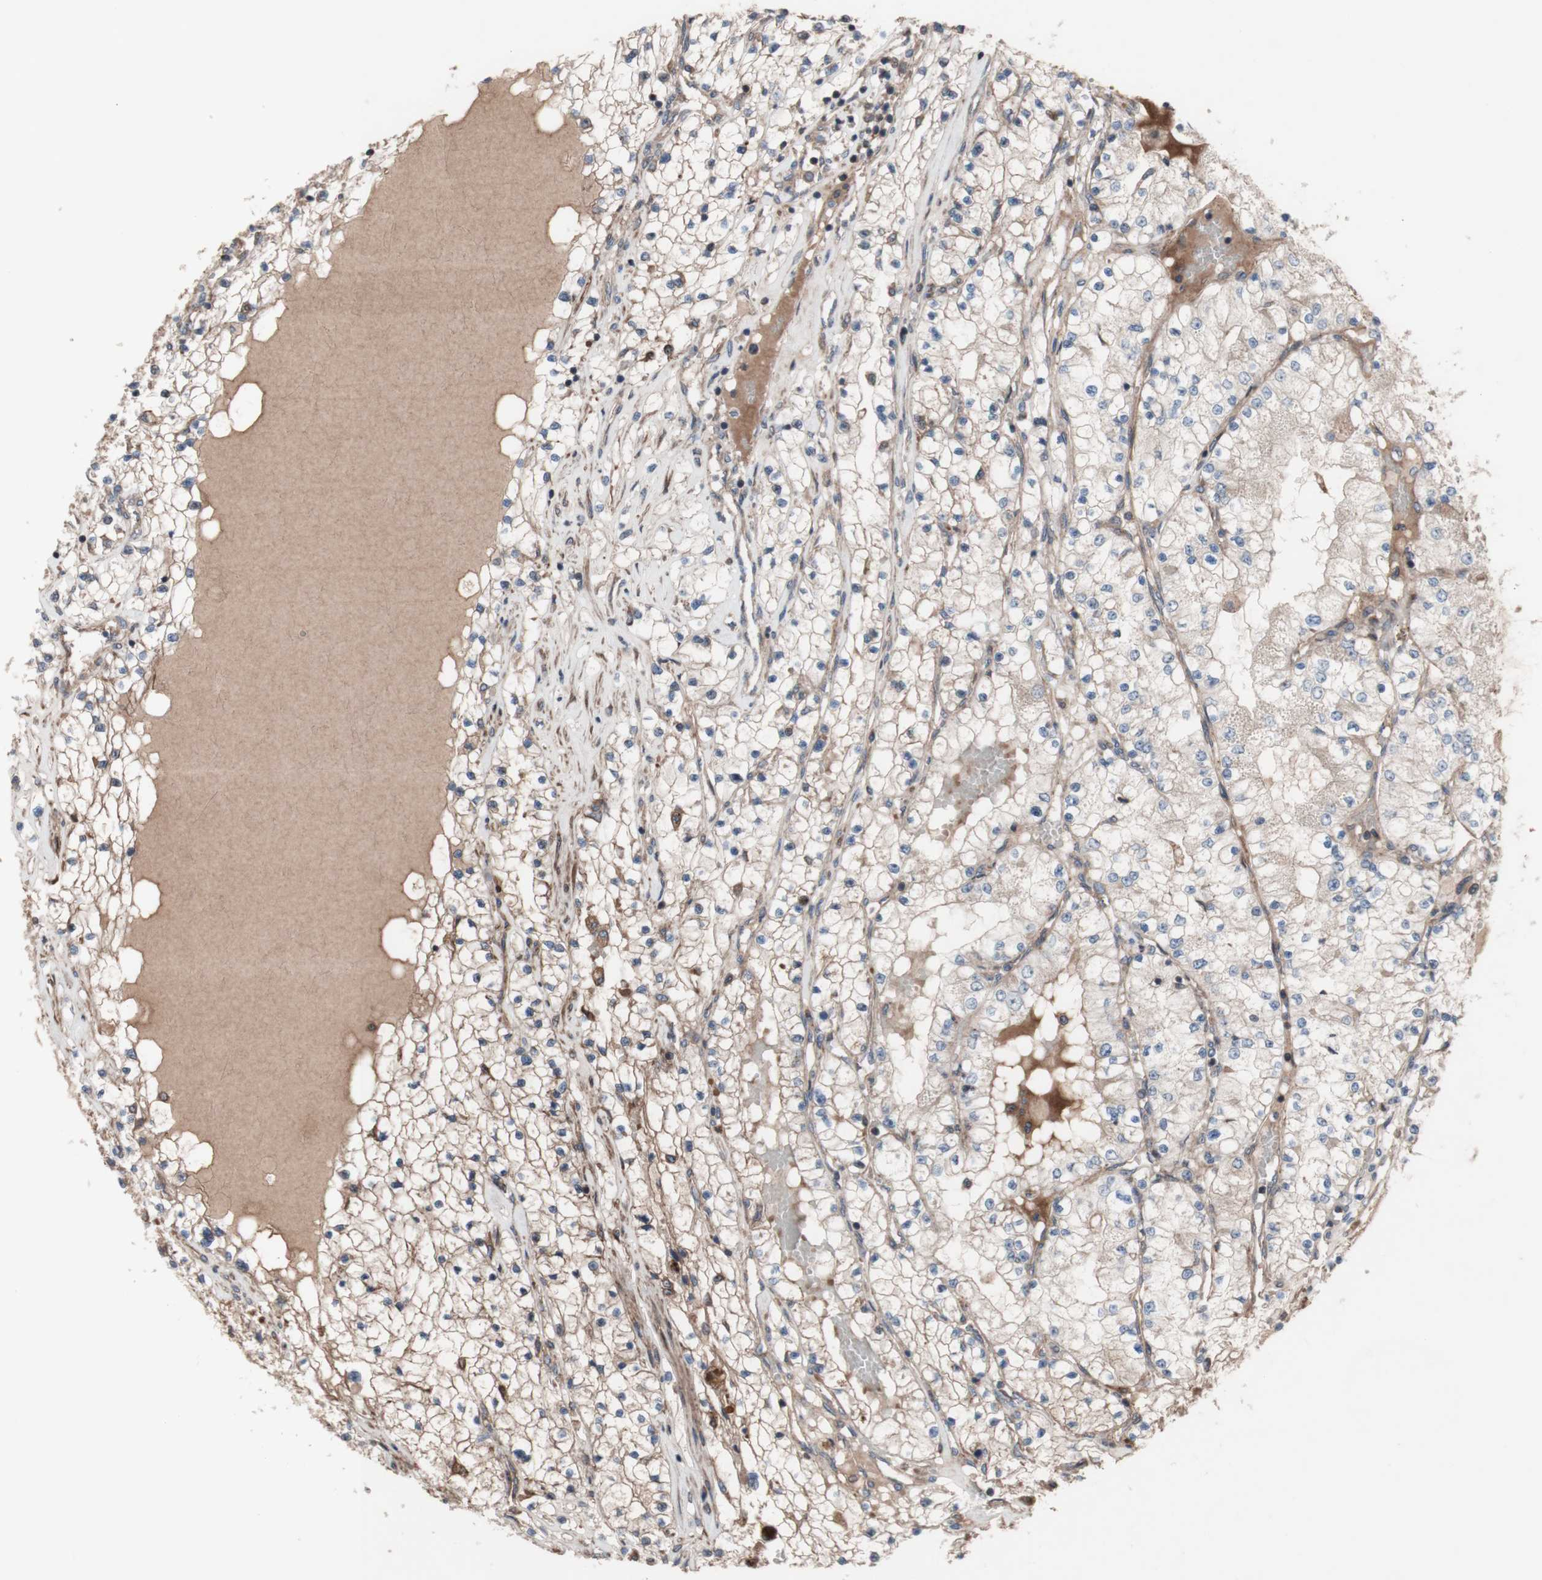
{"staining": {"intensity": "weak", "quantity": ">75%", "location": "cytoplasmic/membranous"}, "tissue": "renal cancer", "cell_type": "Tumor cells", "image_type": "cancer", "snomed": [{"axis": "morphology", "description": "Adenocarcinoma, NOS"}, {"axis": "topography", "description": "Kidney"}], "caption": "Renal cancer (adenocarcinoma) stained with immunohistochemistry exhibits weak cytoplasmic/membranous expression in approximately >75% of tumor cells.", "gene": "COPB1", "patient": {"sex": "male", "age": 68}}